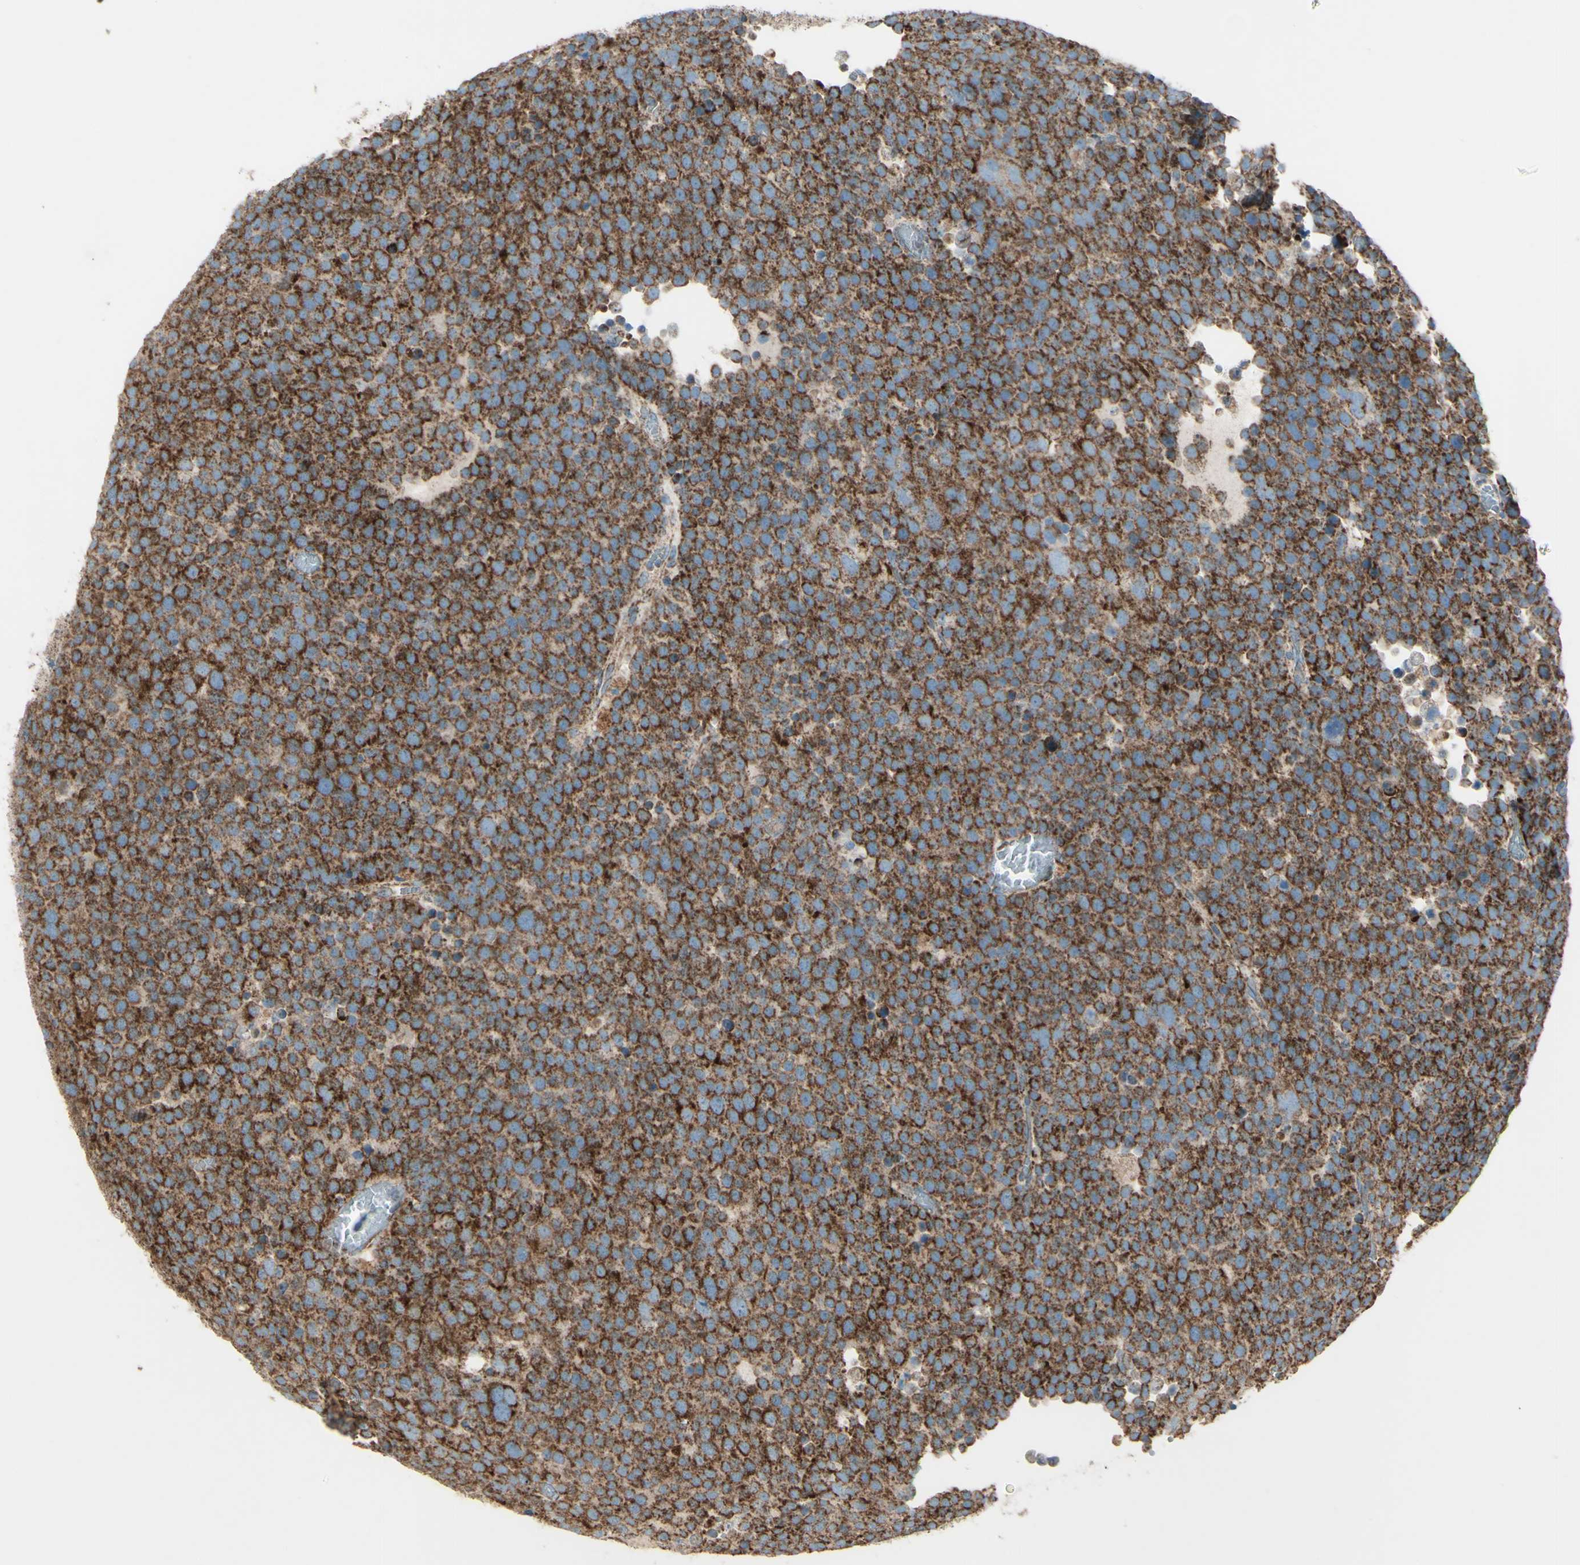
{"staining": {"intensity": "strong", "quantity": ">75%", "location": "cytoplasmic/membranous"}, "tissue": "testis cancer", "cell_type": "Tumor cells", "image_type": "cancer", "snomed": [{"axis": "morphology", "description": "Seminoma, NOS"}, {"axis": "topography", "description": "Testis"}], "caption": "Immunohistochemistry (IHC) photomicrograph of human testis cancer stained for a protein (brown), which shows high levels of strong cytoplasmic/membranous expression in approximately >75% of tumor cells.", "gene": "RHOT1", "patient": {"sex": "male", "age": 71}}